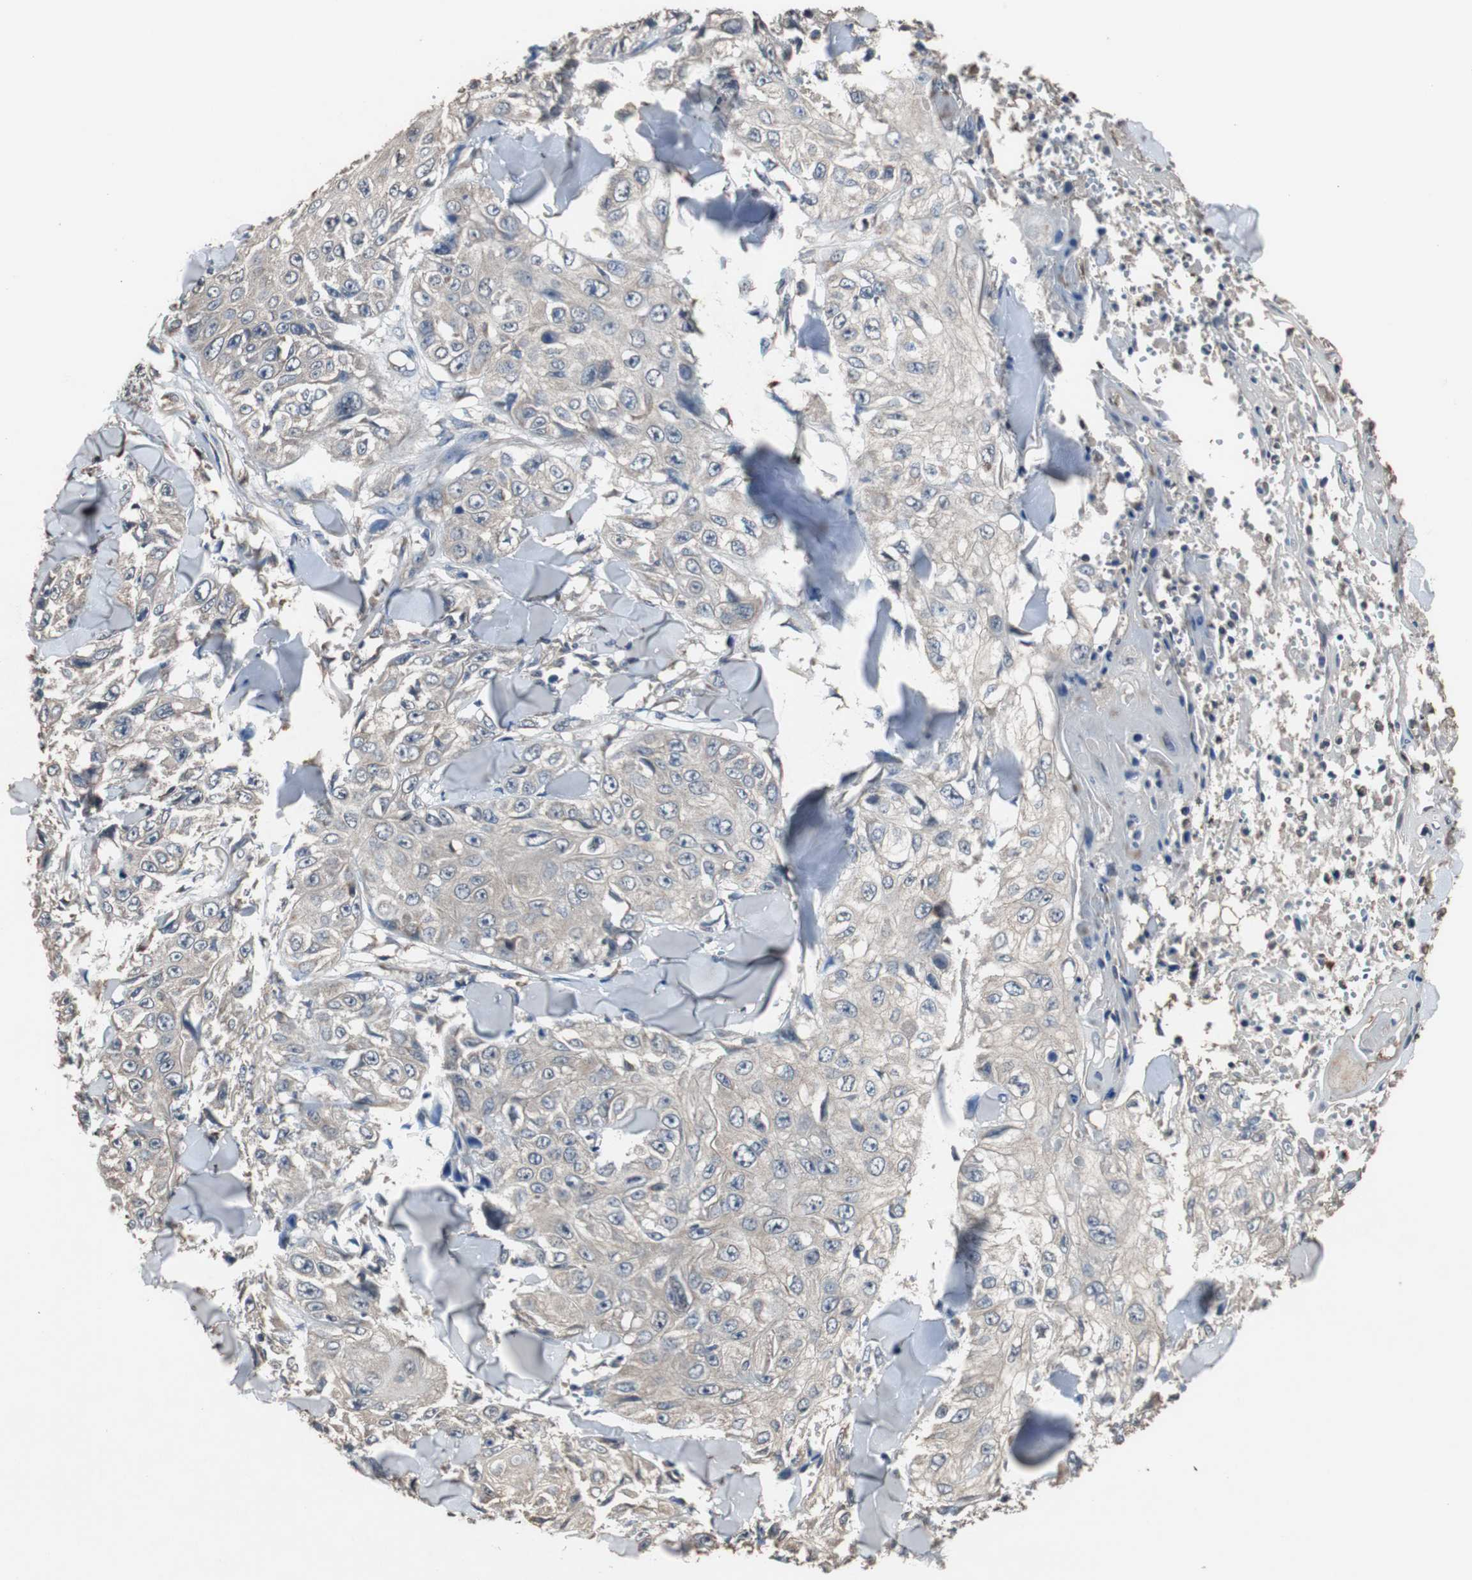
{"staining": {"intensity": "weak", "quantity": "25%-75%", "location": "cytoplasmic/membranous"}, "tissue": "skin cancer", "cell_type": "Tumor cells", "image_type": "cancer", "snomed": [{"axis": "morphology", "description": "Squamous cell carcinoma, NOS"}, {"axis": "topography", "description": "Skin"}], "caption": "A micrograph of human skin cancer stained for a protein shows weak cytoplasmic/membranous brown staining in tumor cells. The staining was performed using DAB to visualize the protein expression in brown, while the nuclei were stained in blue with hematoxylin (Magnification: 20x).", "gene": "SCIMP", "patient": {"sex": "male", "age": 86}}